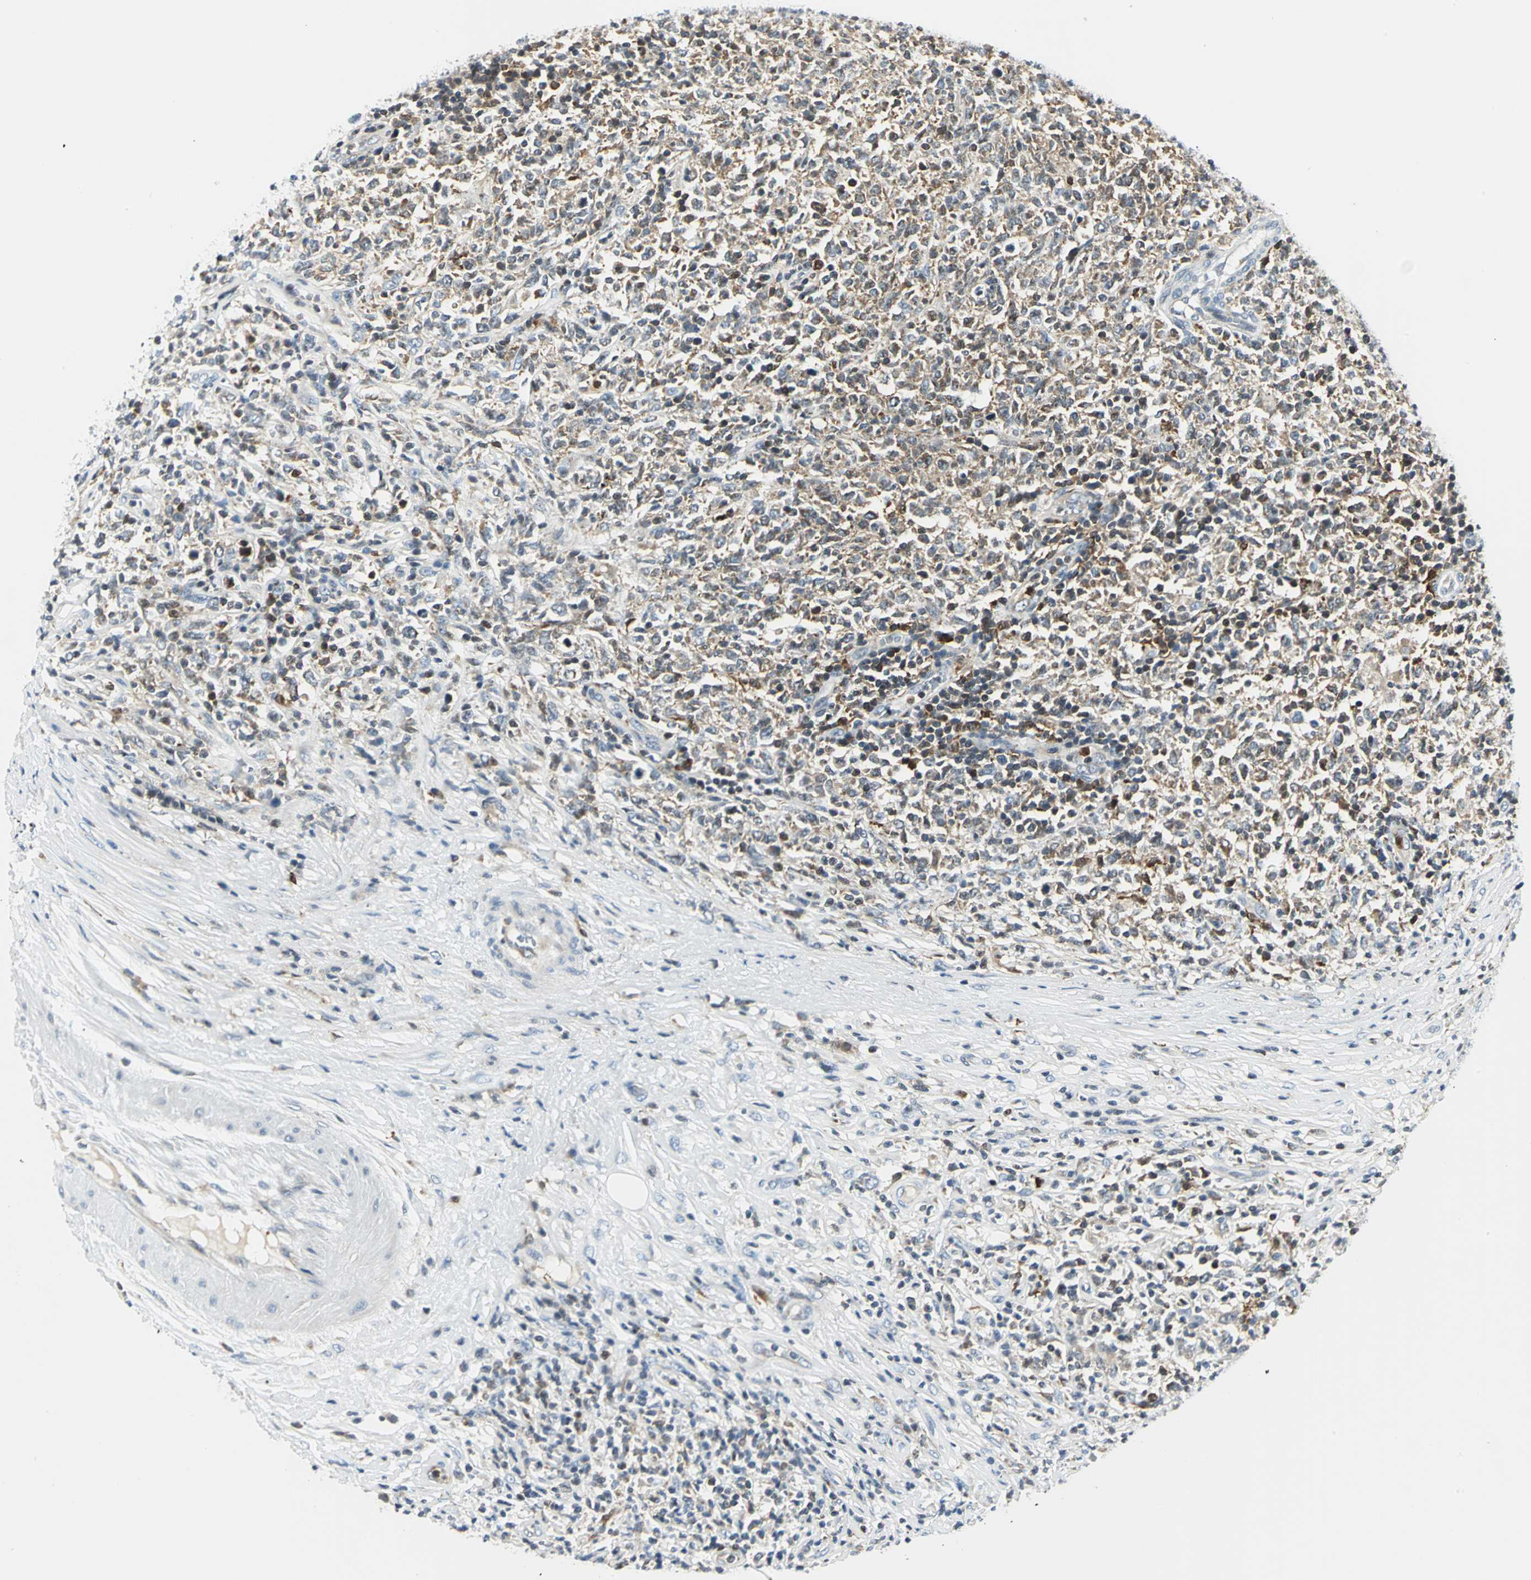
{"staining": {"intensity": "moderate", "quantity": "25%-75%", "location": "cytoplasmic/membranous"}, "tissue": "lymphoma", "cell_type": "Tumor cells", "image_type": "cancer", "snomed": [{"axis": "morphology", "description": "Malignant lymphoma, non-Hodgkin's type, High grade"}, {"axis": "topography", "description": "Lymph node"}], "caption": "Malignant lymphoma, non-Hodgkin's type (high-grade) tissue exhibits moderate cytoplasmic/membranous positivity in approximately 25%-75% of tumor cells, visualized by immunohistochemistry.", "gene": "USP40", "patient": {"sex": "female", "age": 84}}